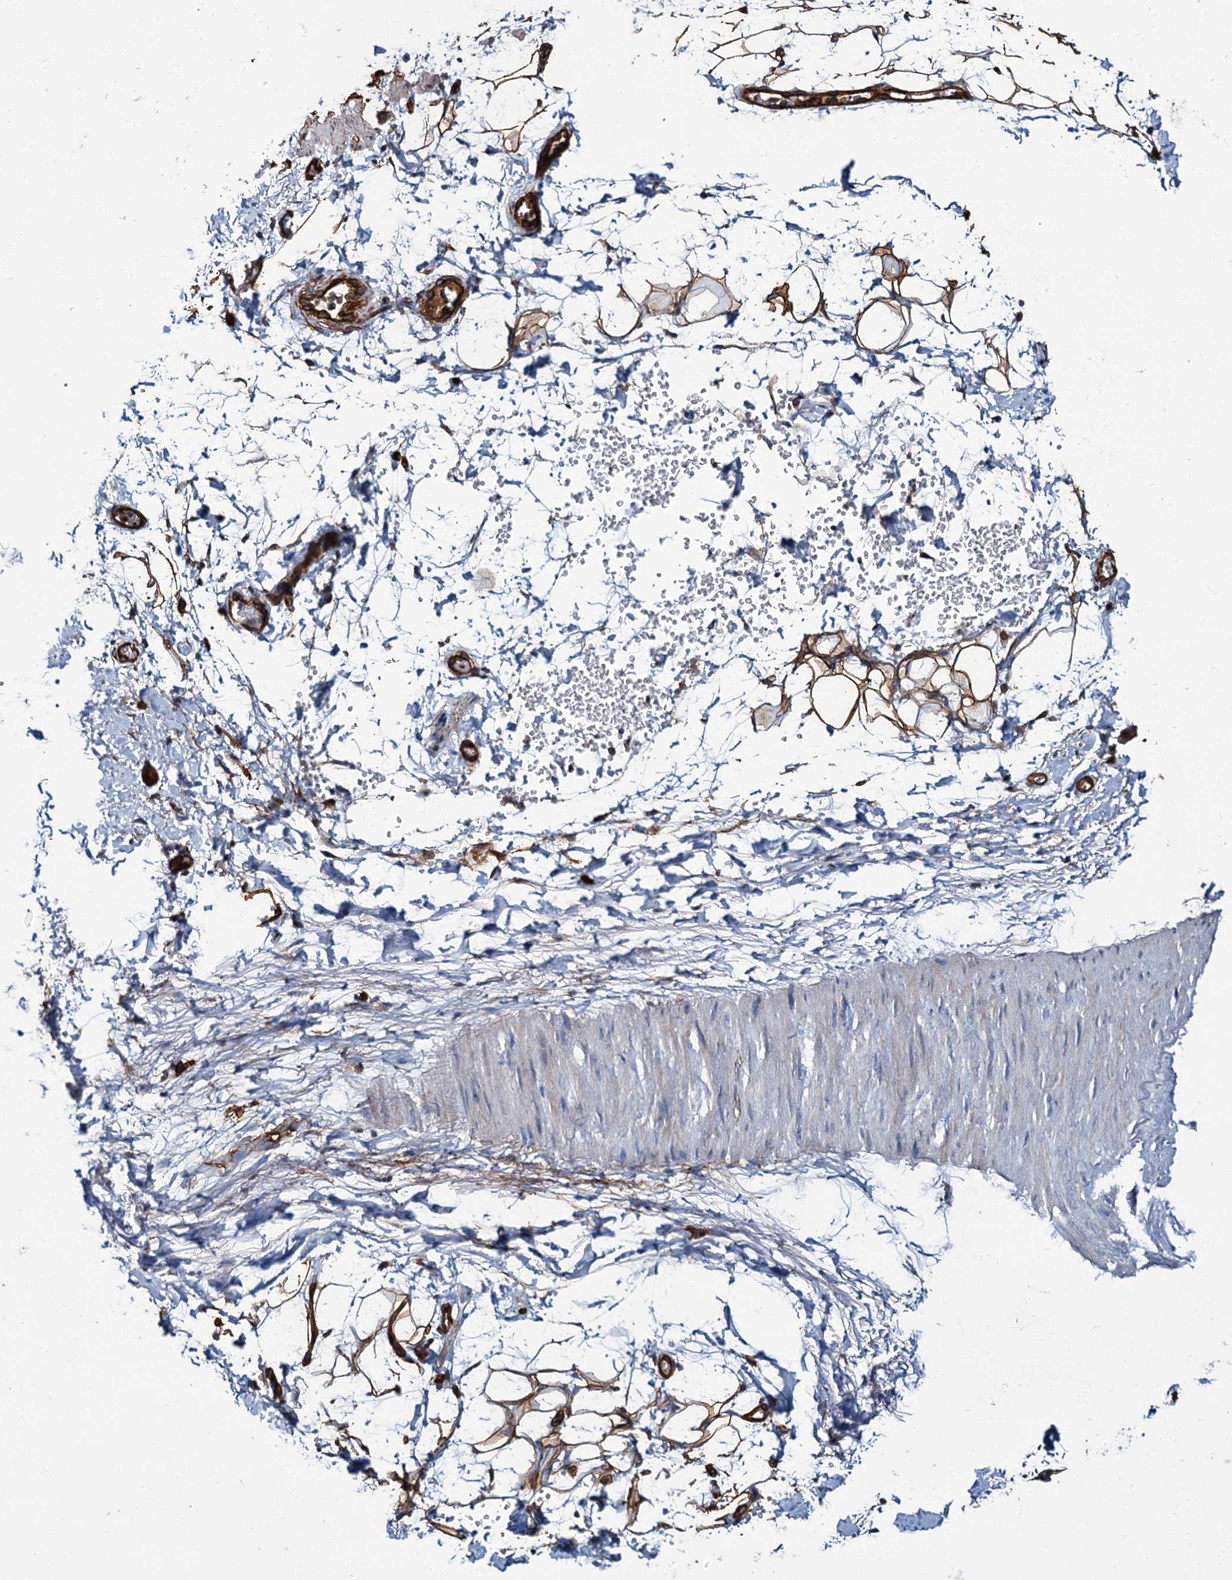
{"staining": {"intensity": "moderate", "quantity": ">75%", "location": "cytoplasmic/membranous"}, "tissue": "adipose tissue", "cell_type": "Adipocytes", "image_type": "normal", "snomed": [{"axis": "morphology", "description": "Normal tissue, NOS"}, {"axis": "morphology", "description": "Adenocarcinoma, NOS"}, {"axis": "topography", "description": "Pancreas"}, {"axis": "topography", "description": "Peripheral nerve tissue"}], "caption": "An image of human adipose tissue stained for a protein shows moderate cytoplasmic/membranous brown staining in adipocytes.", "gene": "CACNA1C", "patient": {"sex": "male", "age": 59}}